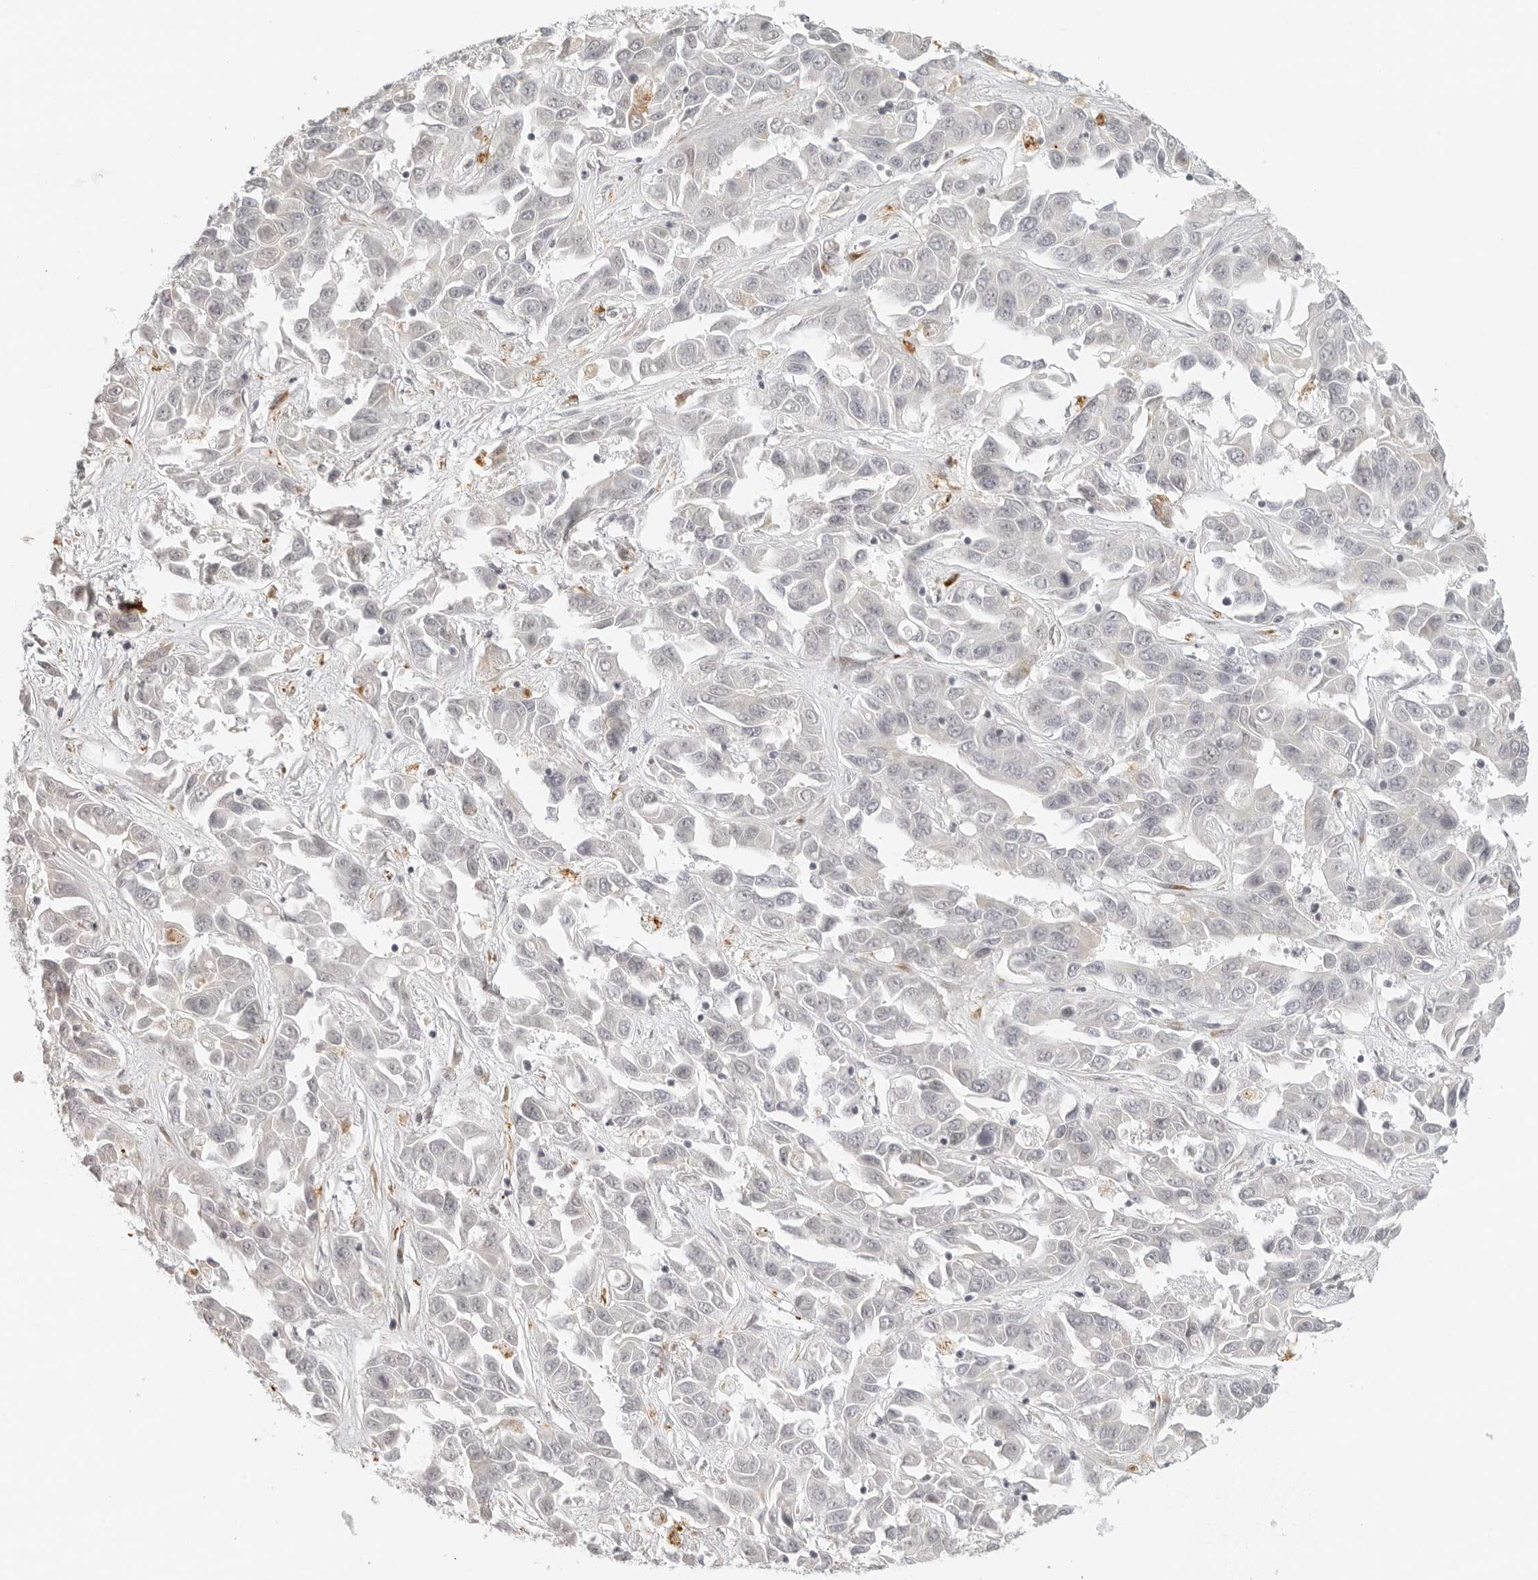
{"staining": {"intensity": "negative", "quantity": "none", "location": "none"}, "tissue": "liver cancer", "cell_type": "Tumor cells", "image_type": "cancer", "snomed": [{"axis": "morphology", "description": "Cholangiocarcinoma"}, {"axis": "topography", "description": "Liver"}], "caption": "This is an IHC photomicrograph of cholangiocarcinoma (liver). There is no expression in tumor cells.", "gene": "ZNF678", "patient": {"sex": "female", "age": 52}}